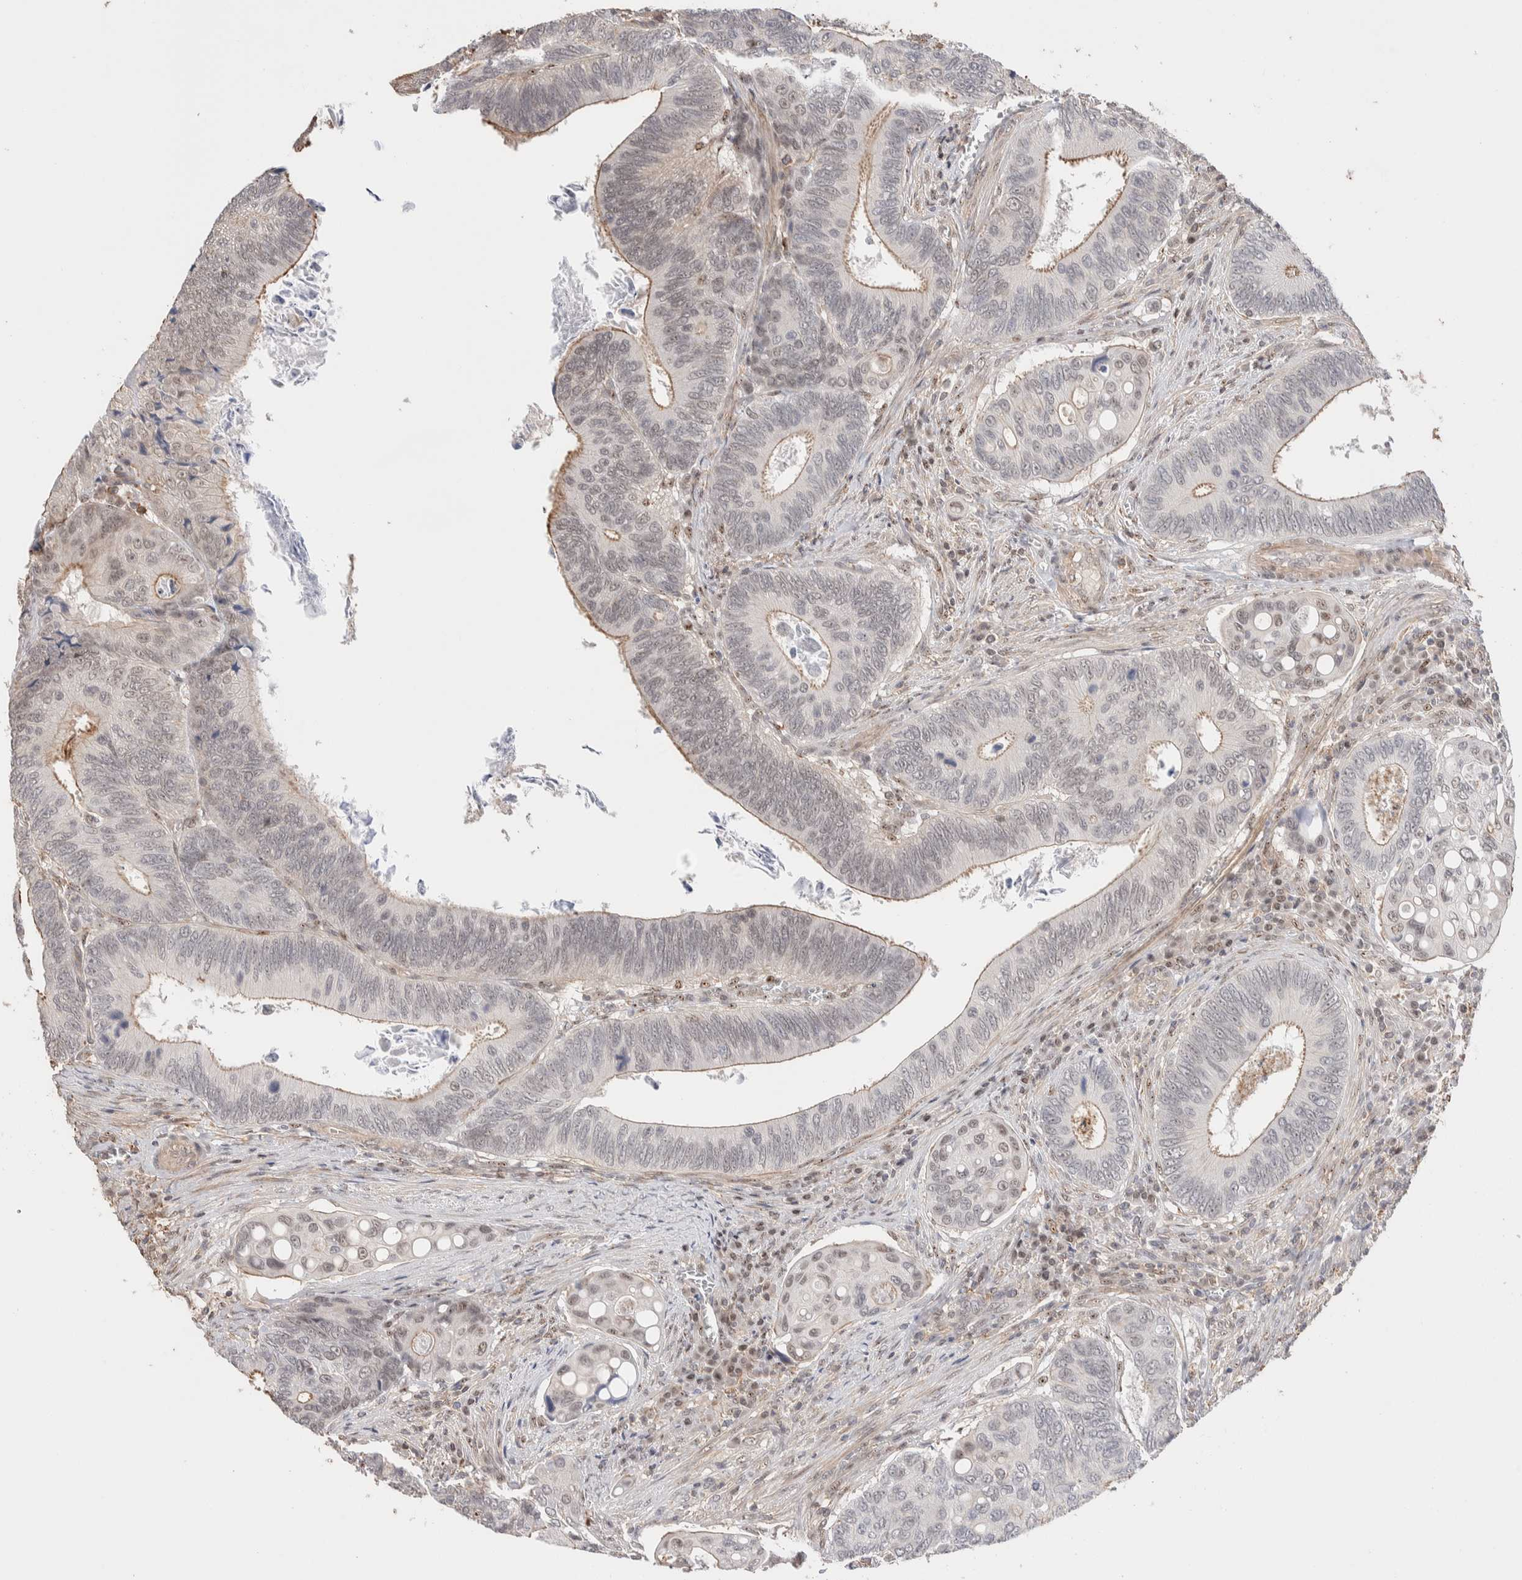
{"staining": {"intensity": "weak", "quantity": "25%-75%", "location": "cytoplasmic/membranous,nuclear"}, "tissue": "colorectal cancer", "cell_type": "Tumor cells", "image_type": "cancer", "snomed": [{"axis": "morphology", "description": "Inflammation, NOS"}, {"axis": "morphology", "description": "Adenocarcinoma, NOS"}, {"axis": "topography", "description": "Colon"}], "caption": "Tumor cells display low levels of weak cytoplasmic/membranous and nuclear staining in approximately 25%-75% of cells in human colorectal cancer (adenocarcinoma). The staining was performed using DAB (3,3'-diaminobenzidine) to visualize the protein expression in brown, while the nuclei were stained in blue with hematoxylin (Magnification: 20x).", "gene": "ZNF704", "patient": {"sex": "male", "age": 72}}